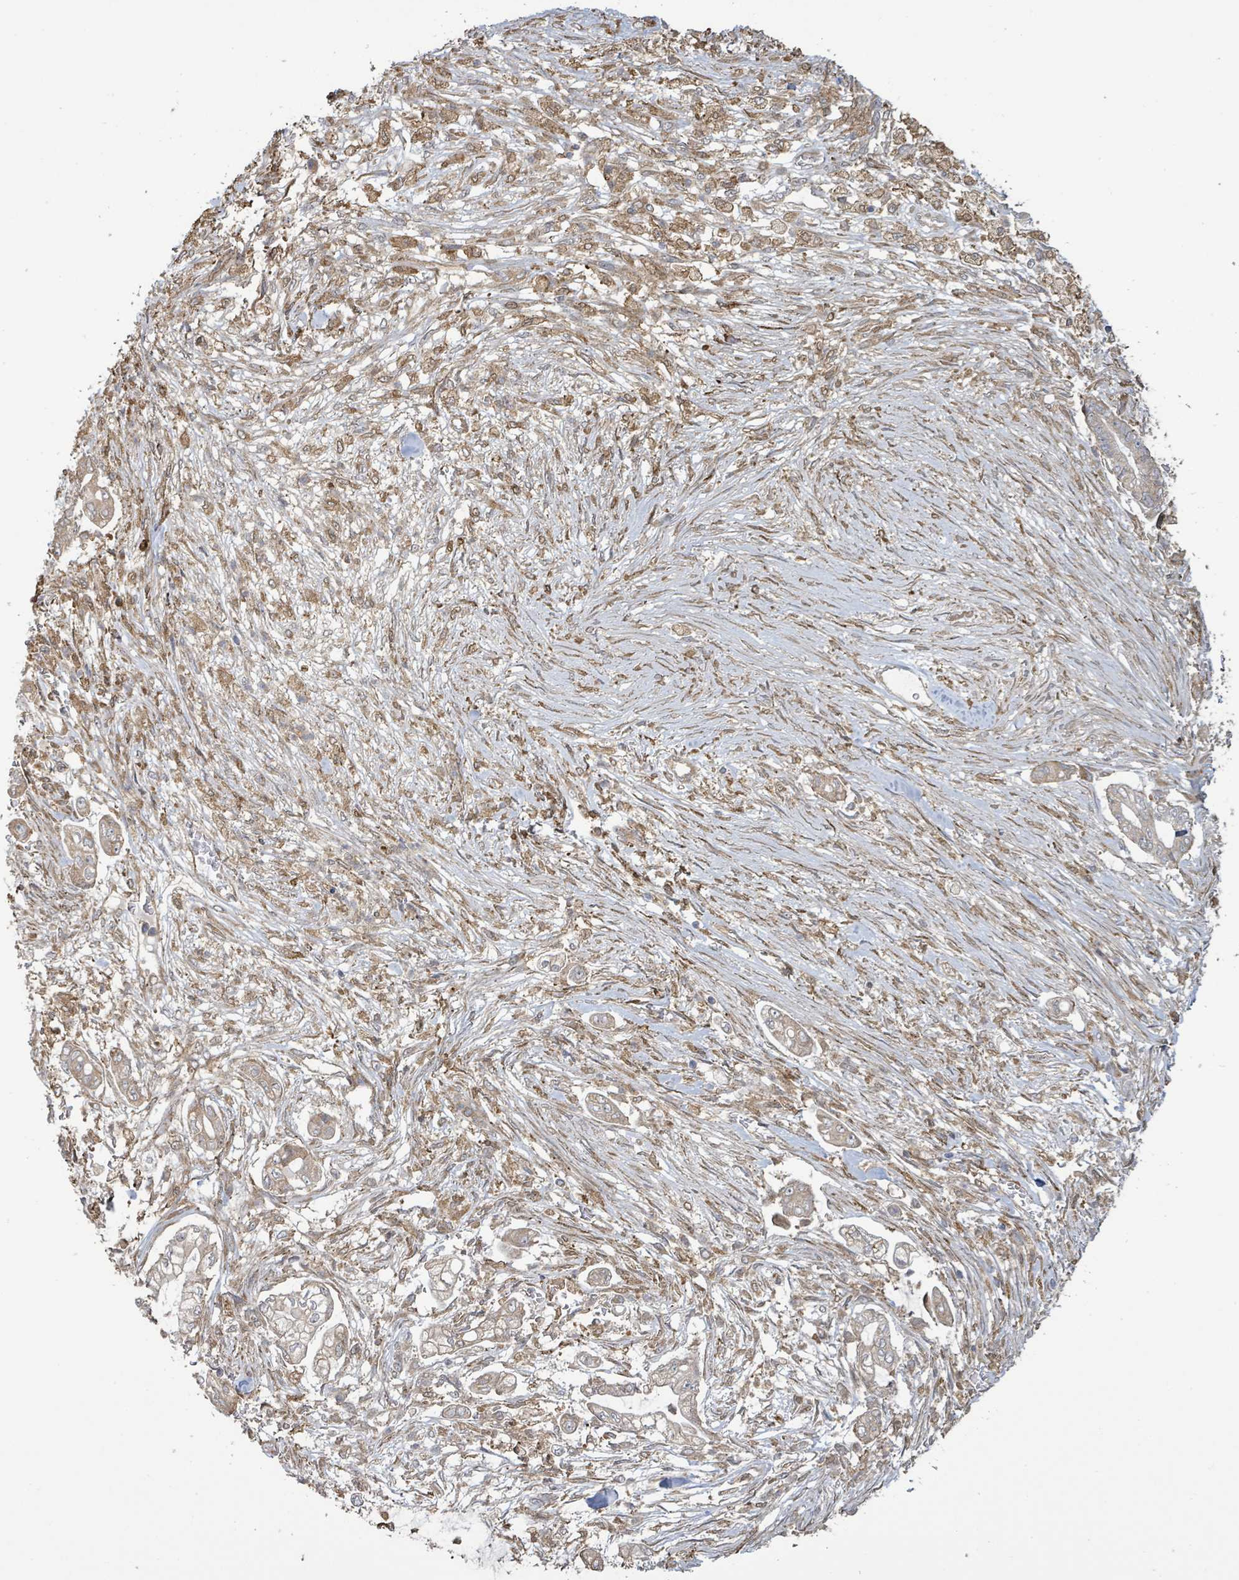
{"staining": {"intensity": "weak", "quantity": ">75%", "location": "cytoplasmic/membranous"}, "tissue": "pancreatic cancer", "cell_type": "Tumor cells", "image_type": "cancer", "snomed": [{"axis": "morphology", "description": "Adenocarcinoma, NOS"}, {"axis": "topography", "description": "Pancreas"}], "caption": "Tumor cells exhibit low levels of weak cytoplasmic/membranous expression in approximately >75% of cells in human adenocarcinoma (pancreatic).", "gene": "ARPIN", "patient": {"sex": "female", "age": 69}}